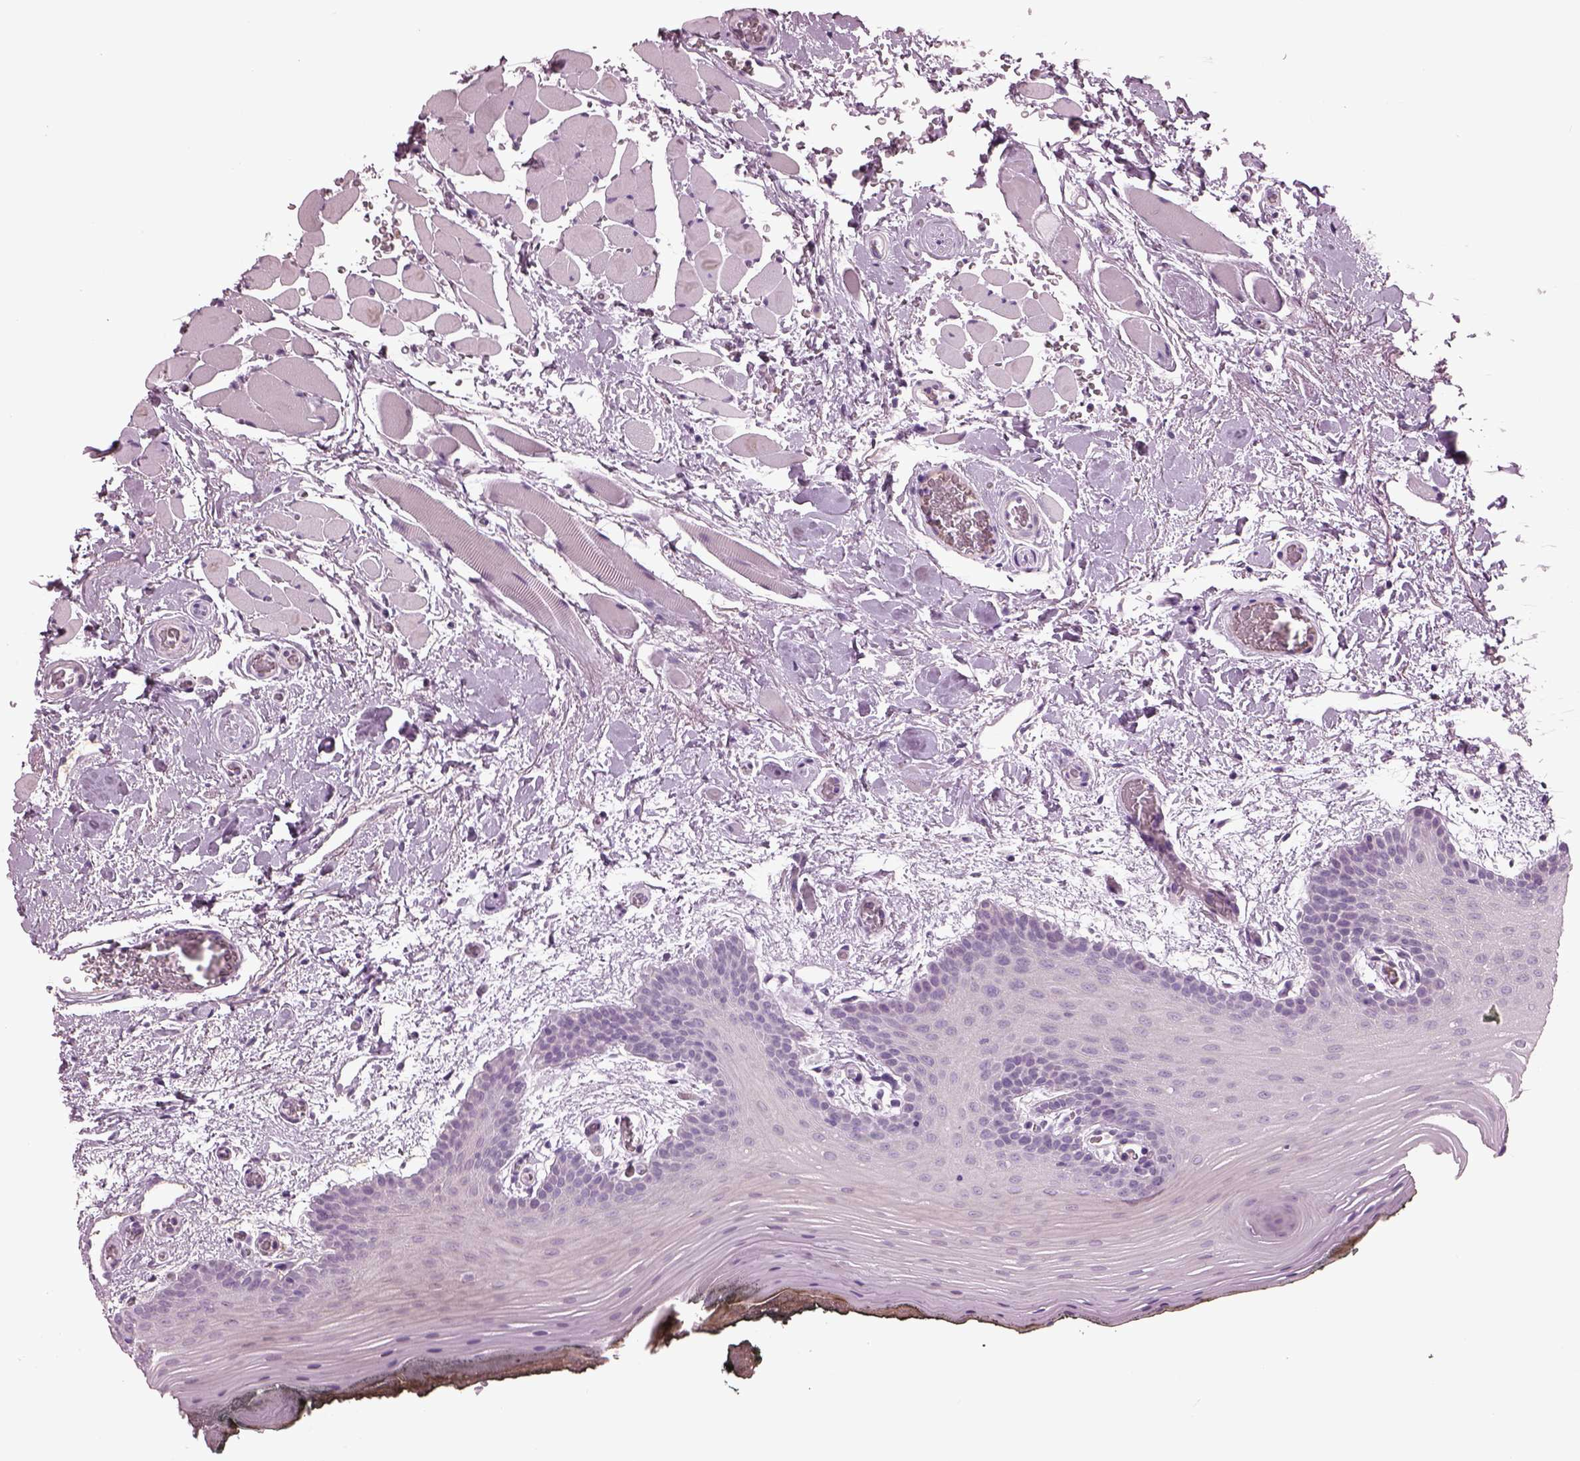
{"staining": {"intensity": "negative", "quantity": "none", "location": "none"}, "tissue": "oral mucosa", "cell_type": "Squamous epithelial cells", "image_type": "normal", "snomed": [{"axis": "morphology", "description": "Normal tissue, NOS"}, {"axis": "topography", "description": "Oral tissue"}, {"axis": "topography", "description": "Head-Neck"}], "caption": "This is an immunohistochemistry (IHC) micrograph of benign oral mucosa. There is no expression in squamous epithelial cells.", "gene": "CYLC1", "patient": {"sex": "male", "age": 65}}